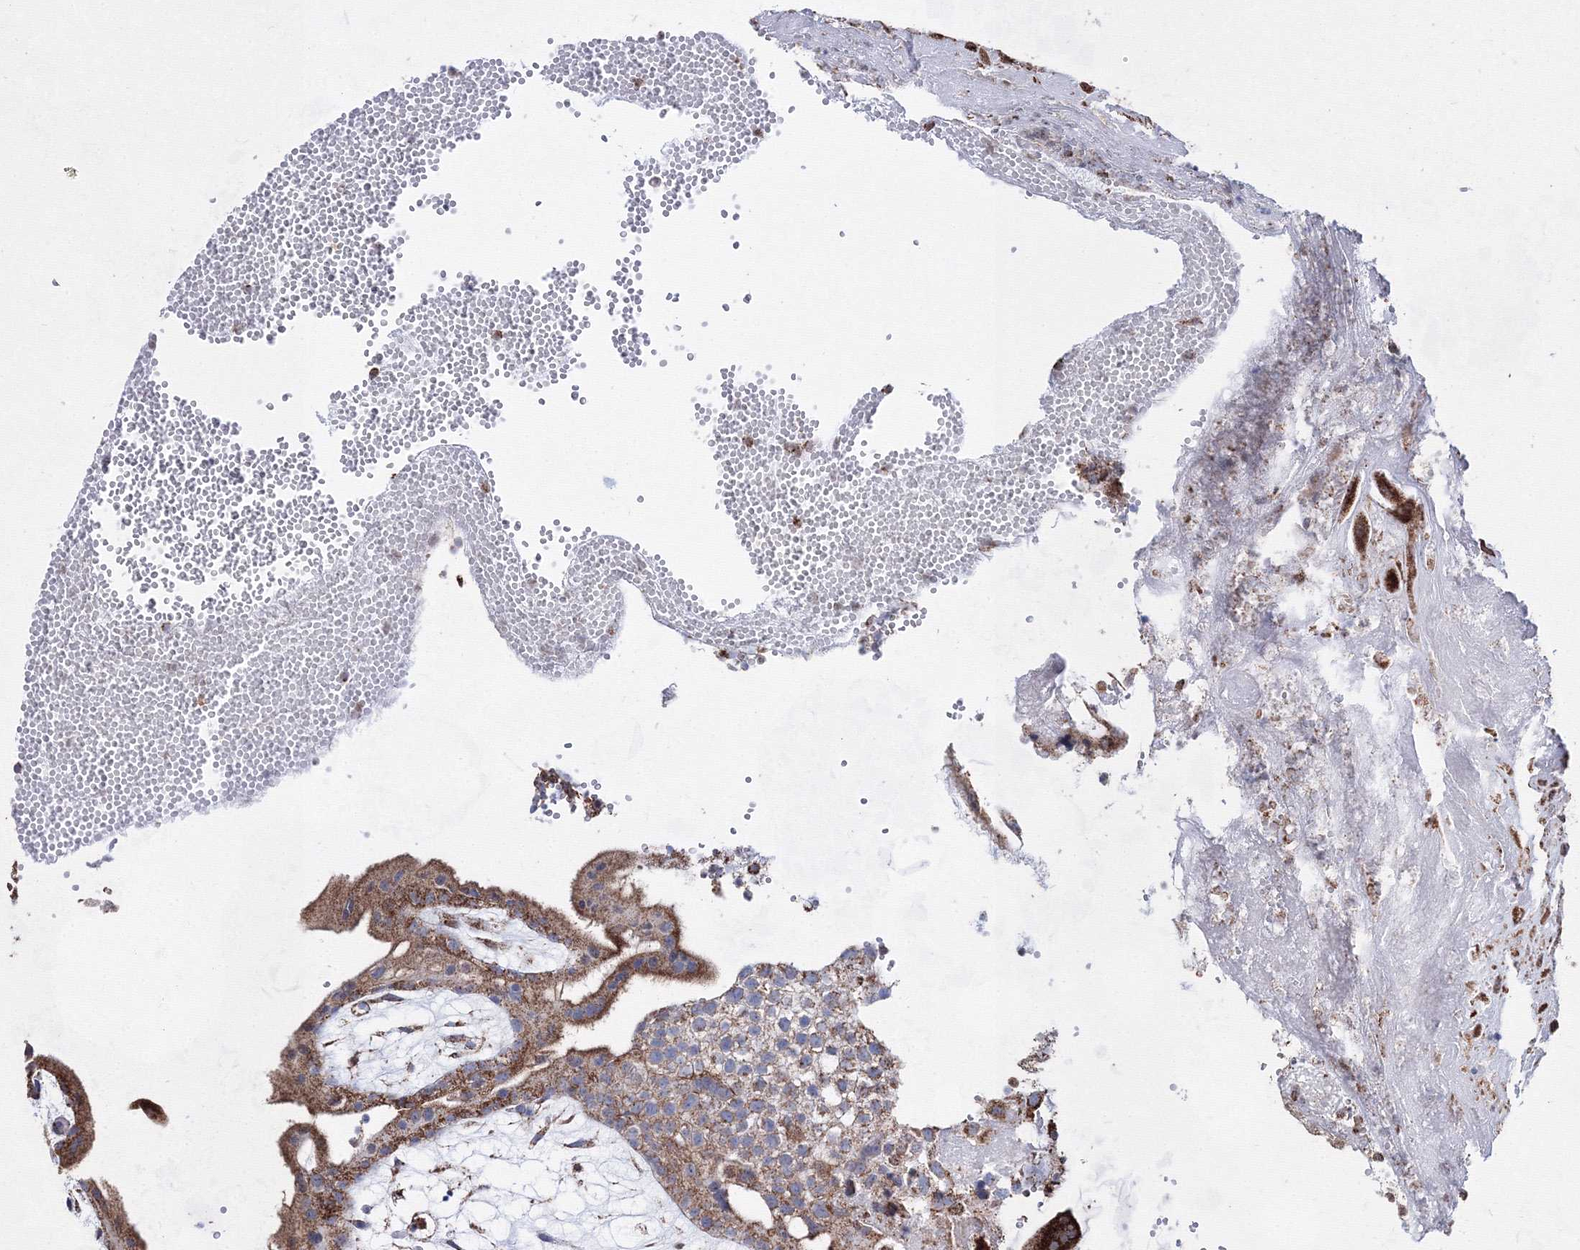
{"staining": {"intensity": "strong", "quantity": ">75%", "location": "cytoplasmic/membranous"}, "tissue": "placenta", "cell_type": "Decidual cells", "image_type": "normal", "snomed": [{"axis": "morphology", "description": "Normal tissue, NOS"}, {"axis": "topography", "description": "Placenta"}], "caption": "Placenta stained for a protein demonstrates strong cytoplasmic/membranous positivity in decidual cells. The protein is shown in brown color, while the nuclei are stained blue.", "gene": "HADHB", "patient": {"sex": "female", "age": 18}}